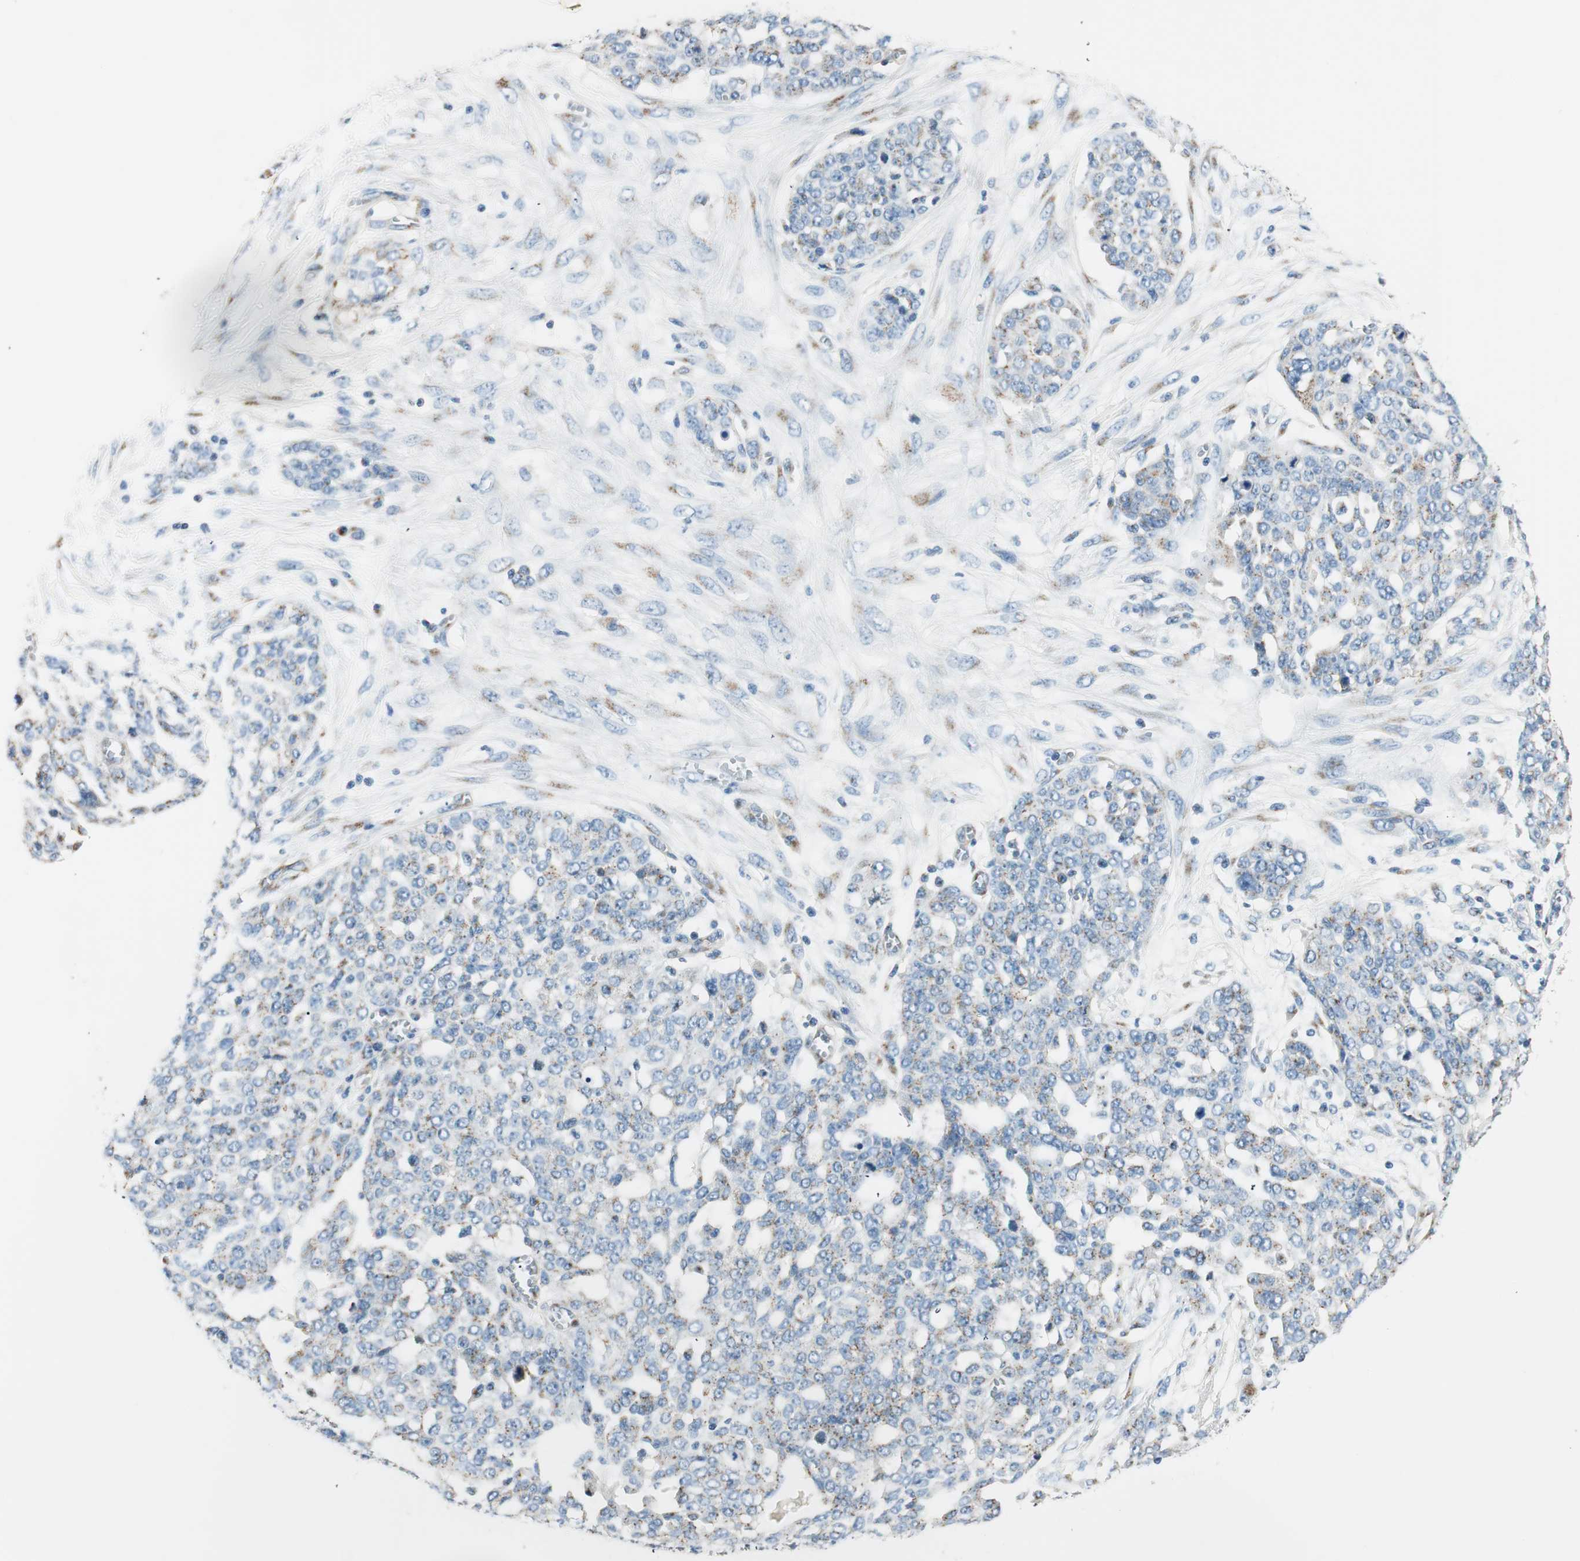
{"staining": {"intensity": "moderate", "quantity": "25%-75%", "location": "cytoplasmic/membranous"}, "tissue": "ovarian cancer", "cell_type": "Tumor cells", "image_type": "cancer", "snomed": [{"axis": "morphology", "description": "Cystadenocarcinoma, serous, NOS"}, {"axis": "topography", "description": "Soft tissue"}, {"axis": "topography", "description": "Ovary"}], "caption": "A photomicrograph of human ovarian serous cystadenocarcinoma stained for a protein reveals moderate cytoplasmic/membranous brown staining in tumor cells.", "gene": "TMF1", "patient": {"sex": "female", "age": 57}}